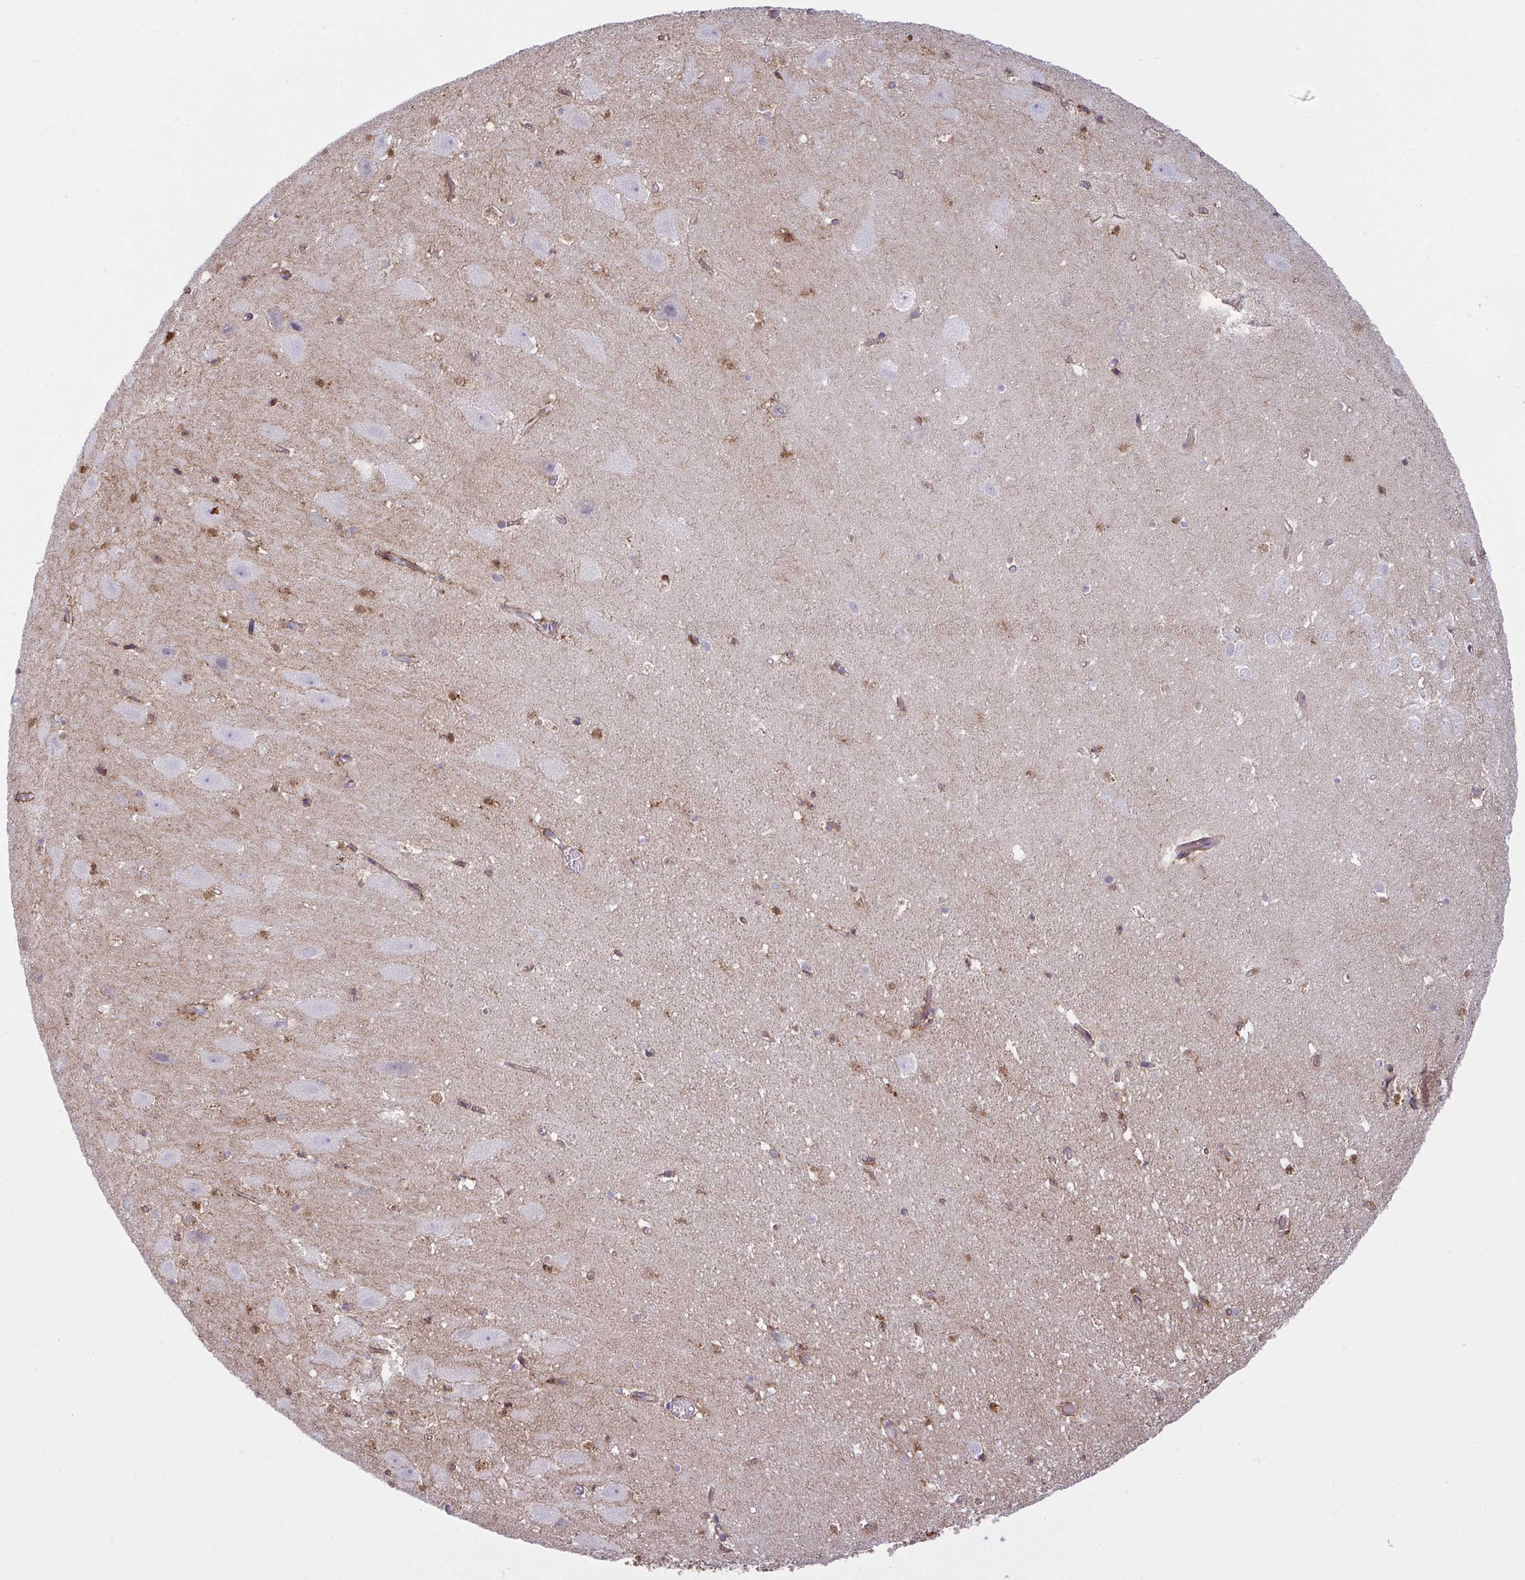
{"staining": {"intensity": "moderate", "quantity": "<25%", "location": "nuclear"}, "tissue": "hippocampus", "cell_type": "Glial cells", "image_type": "normal", "snomed": [{"axis": "morphology", "description": "Normal tissue, NOS"}, {"axis": "topography", "description": "Hippocampus"}], "caption": "This image demonstrates benign hippocampus stained with immunohistochemistry (IHC) to label a protein in brown. The nuclear of glial cells show moderate positivity for the protein. Nuclei are counter-stained blue.", "gene": "TSC22D3", "patient": {"sex": "female", "age": 42}}